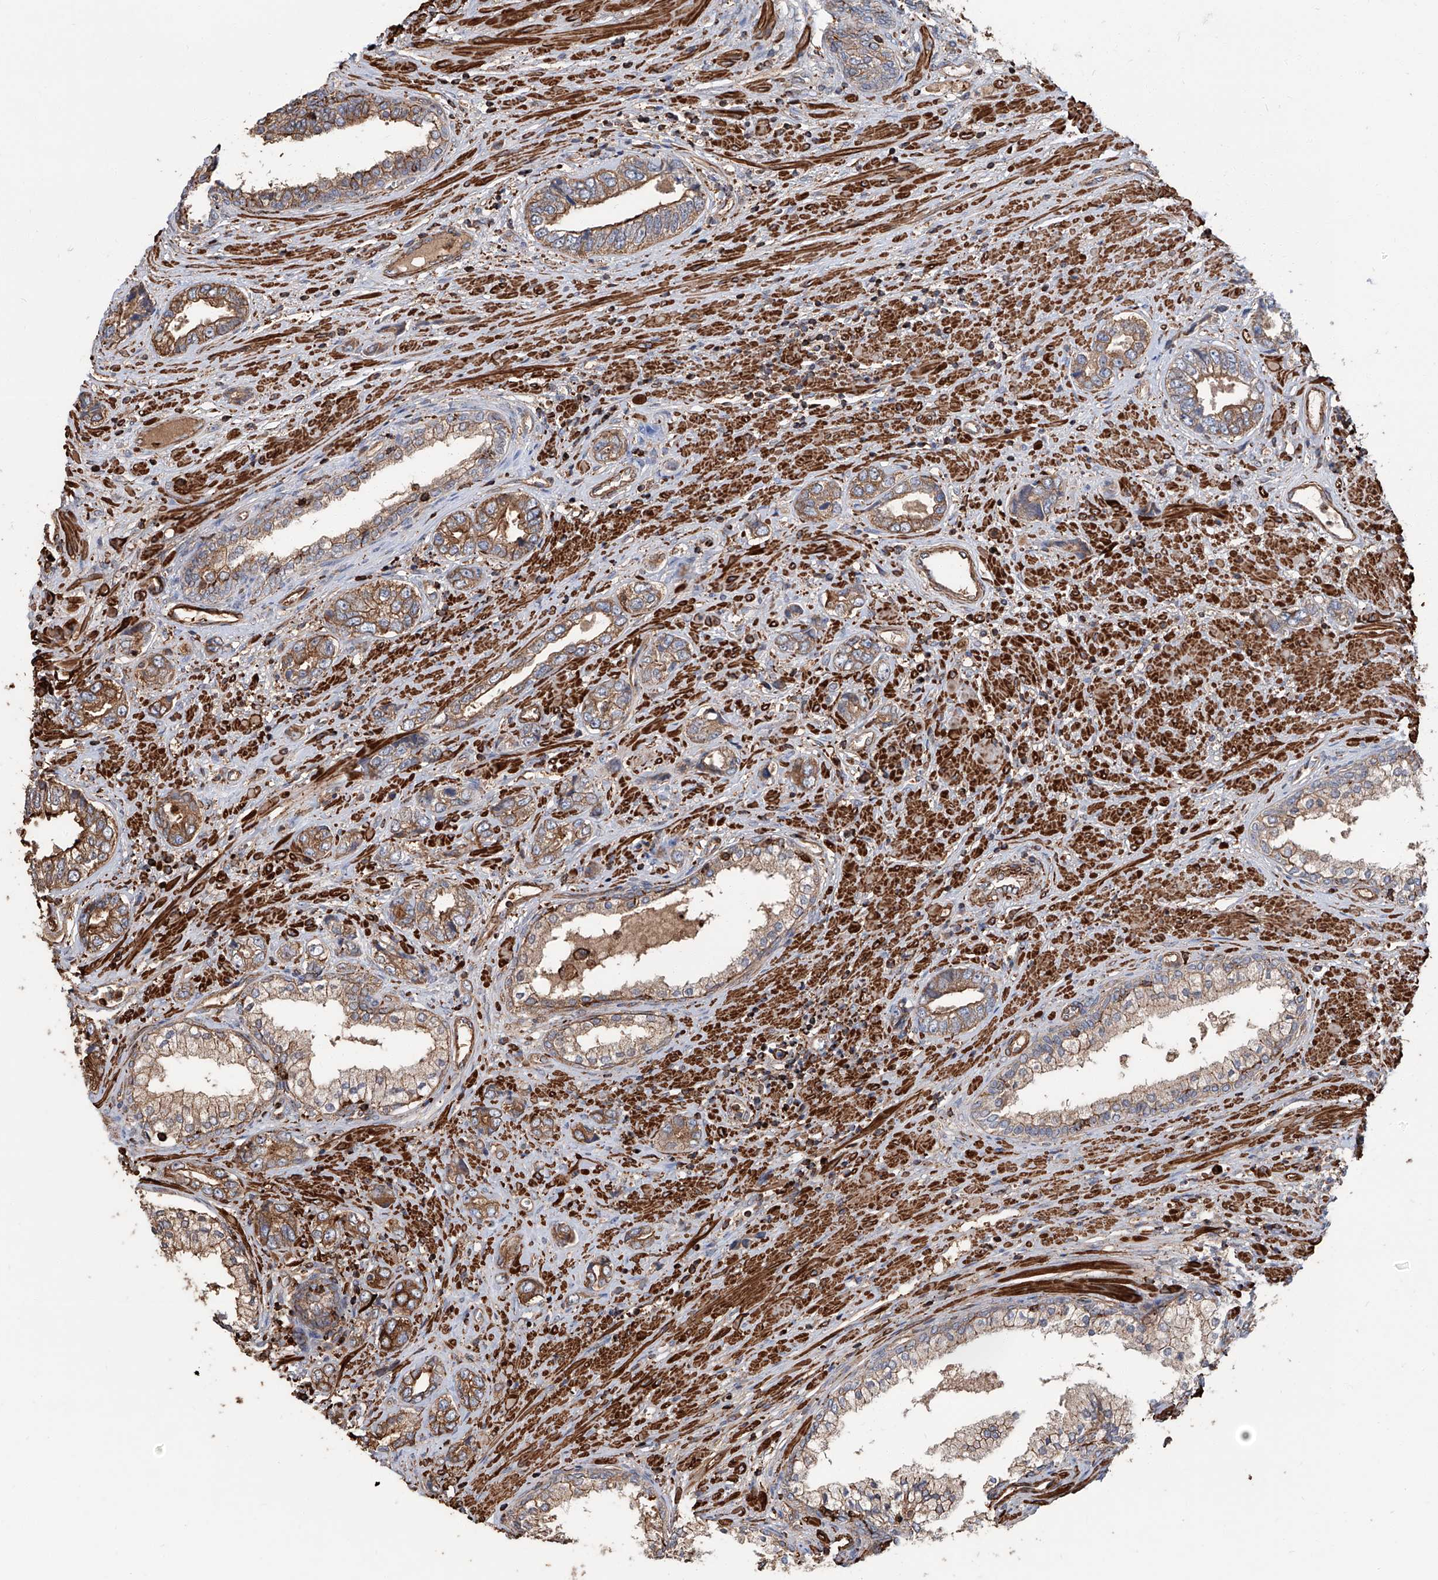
{"staining": {"intensity": "moderate", "quantity": ">75%", "location": "cytoplasmic/membranous"}, "tissue": "prostate cancer", "cell_type": "Tumor cells", "image_type": "cancer", "snomed": [{"axis": "morphology", "description": "Adenocarcinoma, High grade"}, {"axis": "topography", "description": "Prostate"}], "caption": "Immunohistochemical staining of human prostate cancer (adenocarcinoma (high-grade)) shows medium levels of moderate cytoplasmic/membranous positivity in about >75% of tumor cells.", "gene": "PIEZO2", "patient": {"sex": "male", "age": 61}}